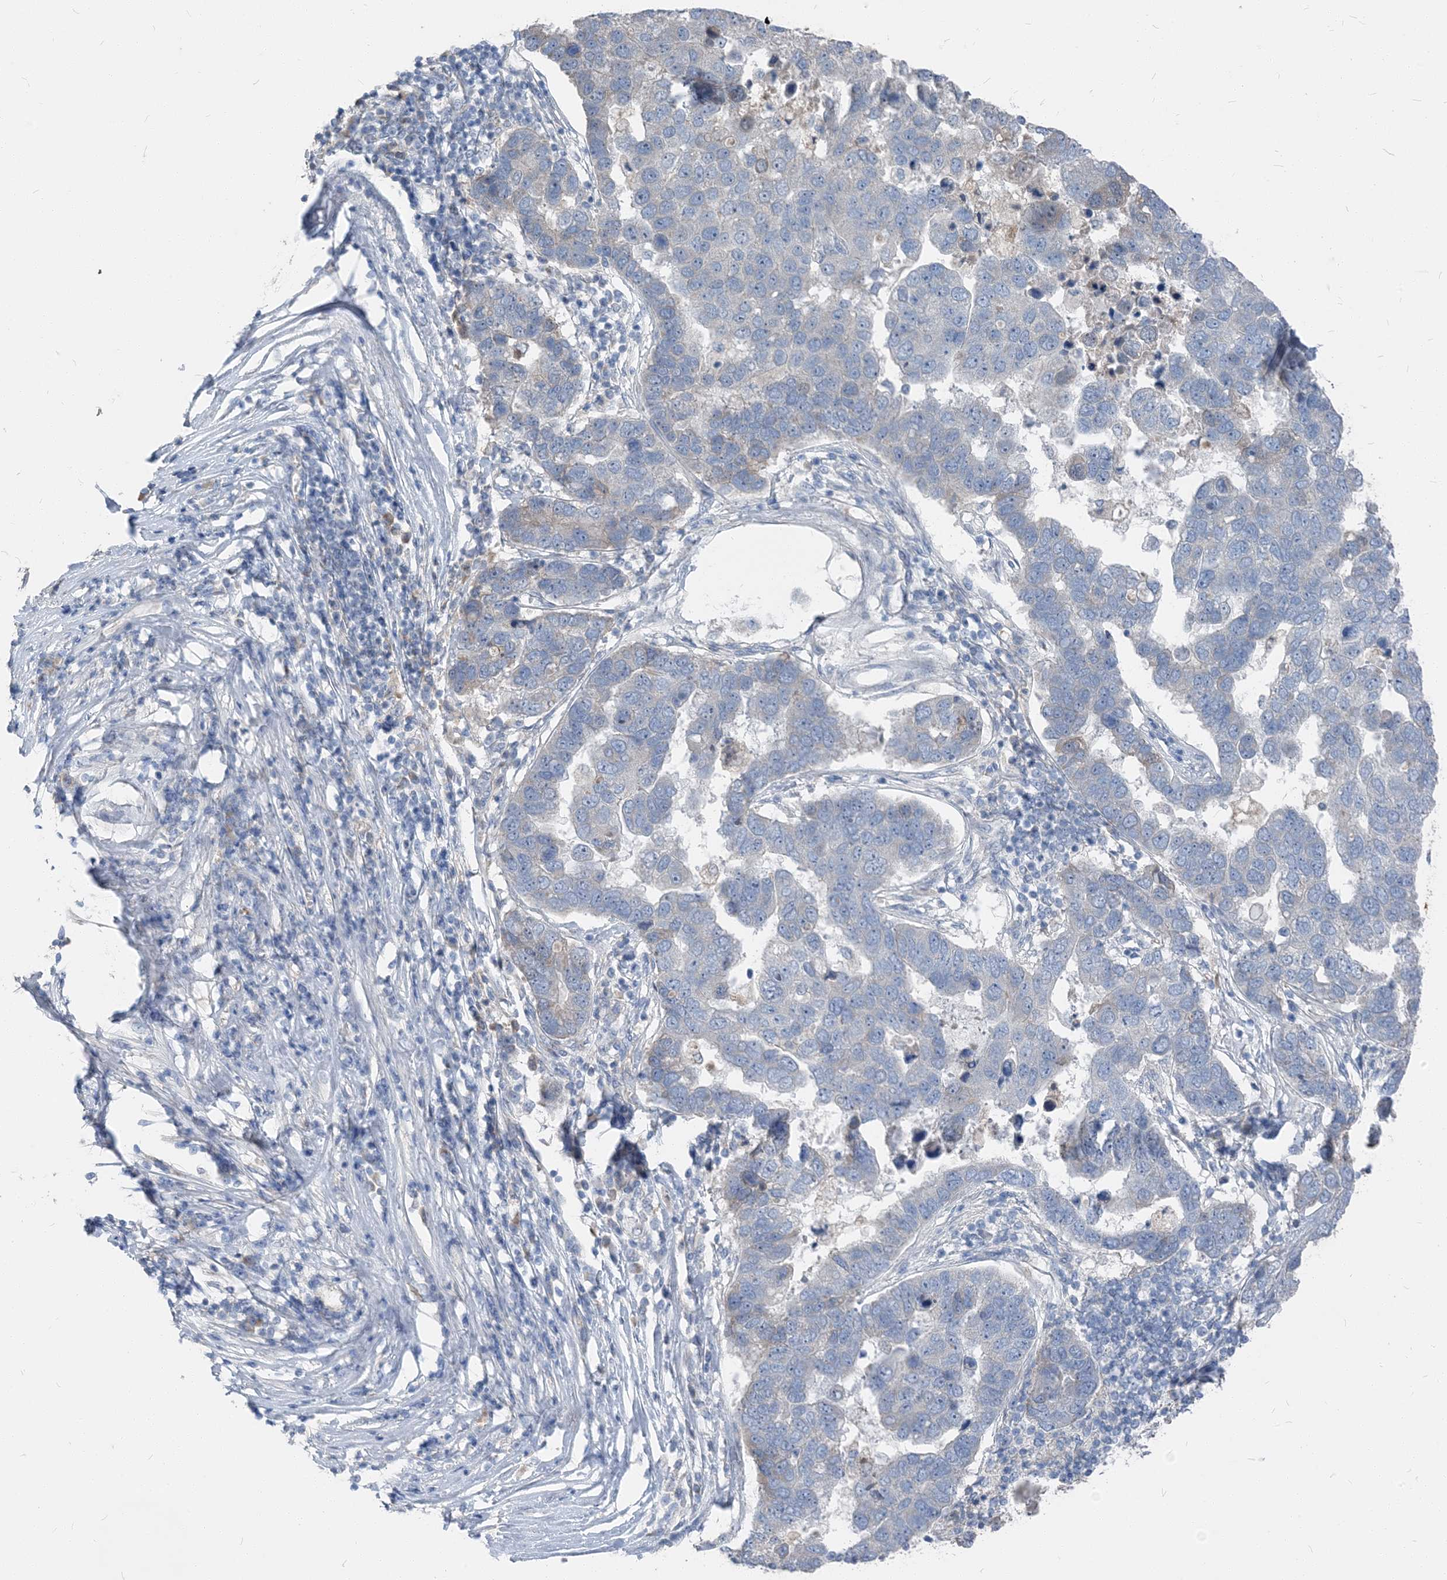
{"staining": {"intensity": "negative", "quantity": "none", "location": "none"}, "tissue": "pancreatic cancer", "cell_type": "Tumor cells", "image_type": "cancer", "snomed": [{"axis": "morphology", "description": "Adenocarcinoma, NOS"}, {"axis": "topography", "description": "Pancreas"}], "caption": "Photomicrograph shows no significant protein expression in tumor cells of pancreatic adenocarcinoma.", "gene": "NCOA7", "patient": {"sex": "female", "age": 61}}